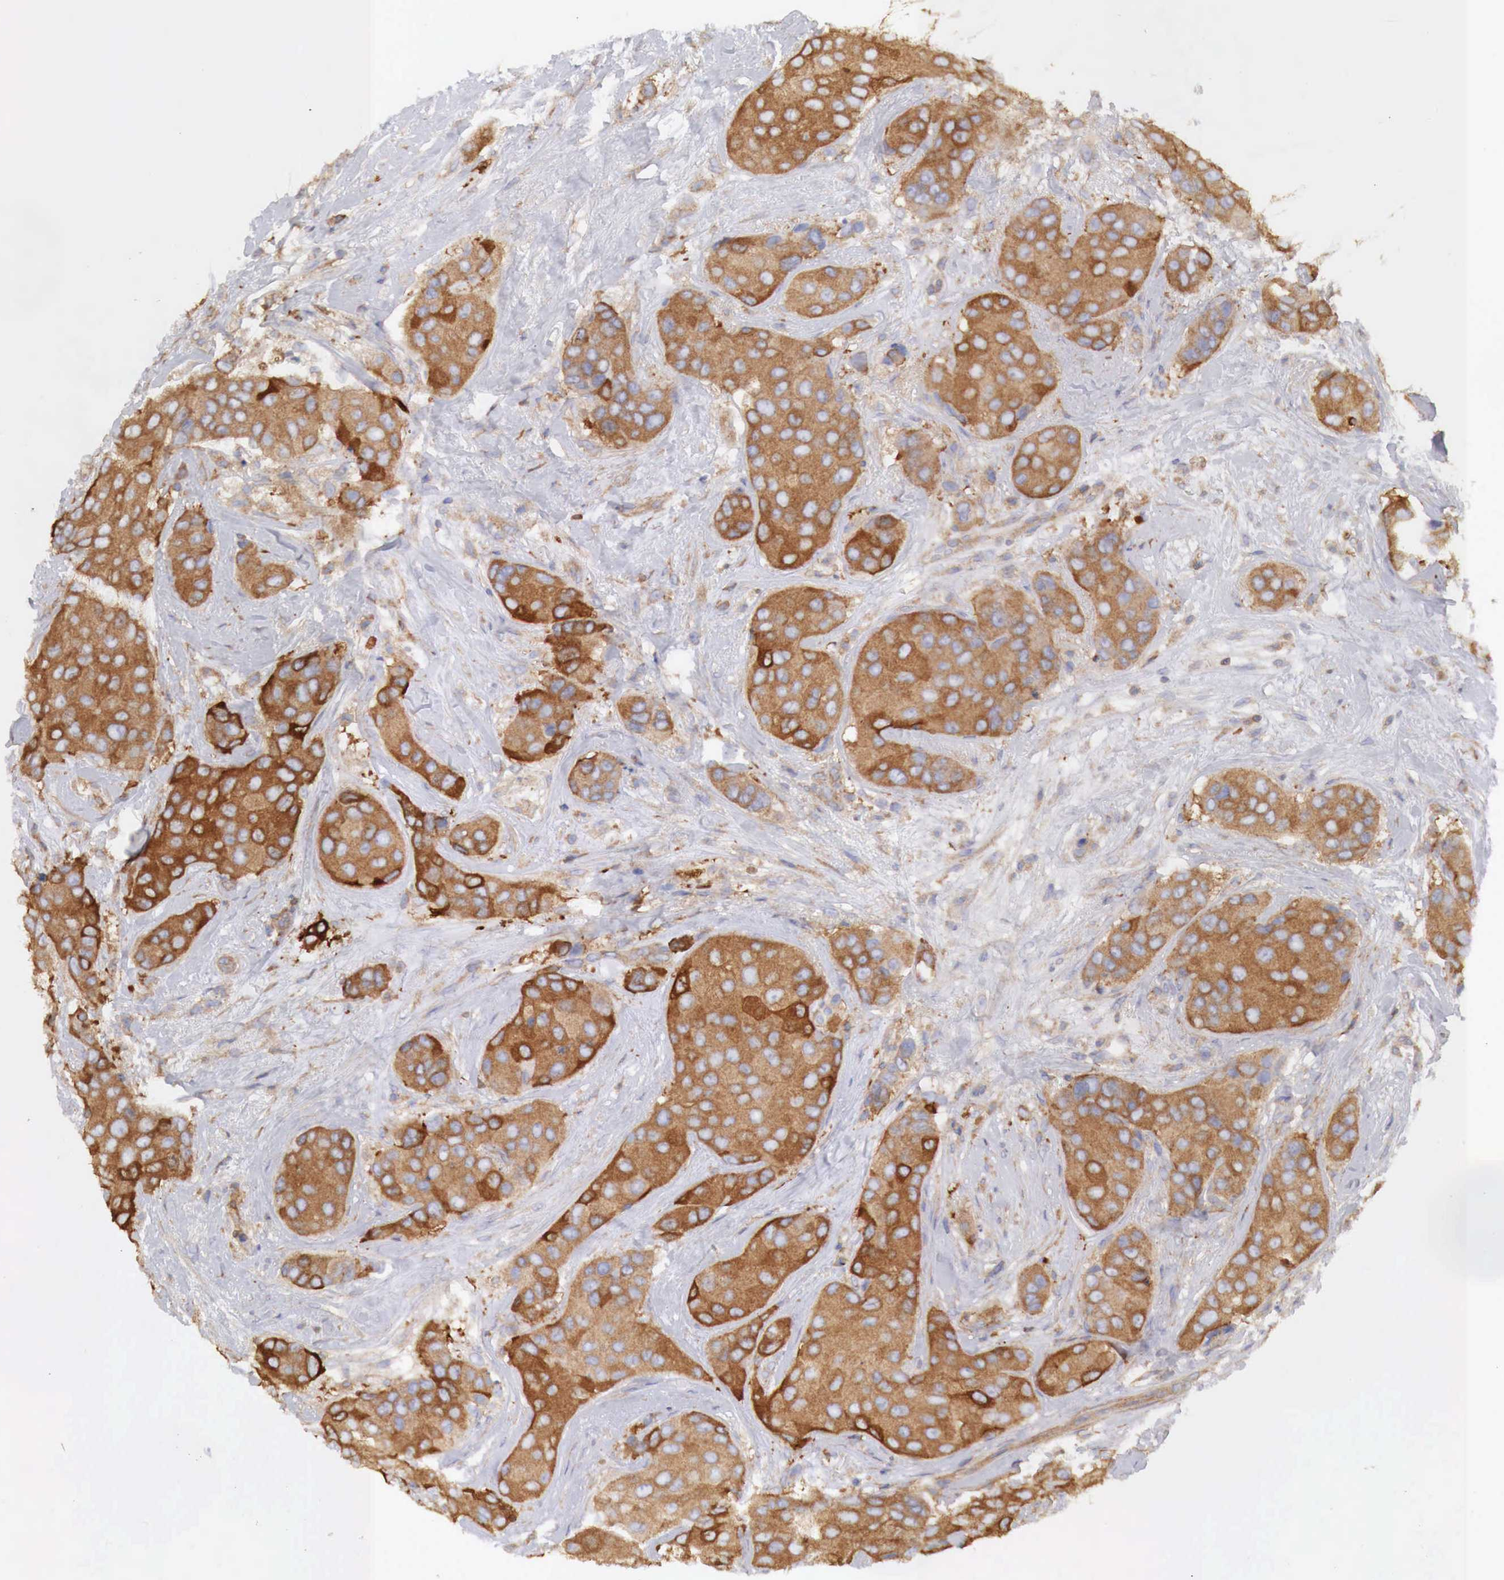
{"staining": {"intensity": "strong", "quantity": ">75%", "location": "cytoplasmic/membranous"}, "tissue": "breast cancer", "cell_type": "Tumor cells", "image_type": "cancer", "snomed": [{"axis": "morphology", "description": "Duct carcinoma"}, {"axis": "topography", "description": "Breast"}], "caption": "IHC staining of breast cancer, which shows high levels of strong cytoplasmic/membranous expression in approximately >75% of tumor cells indicating strong cytoplasmic/membranous protein staining. The staining was performed using DAB (brown) for protein detection and nuclei were counterstained in hematoxylin (blue).", "gene": "G6PD", "patient": {"sex": "female", "age": 68}}